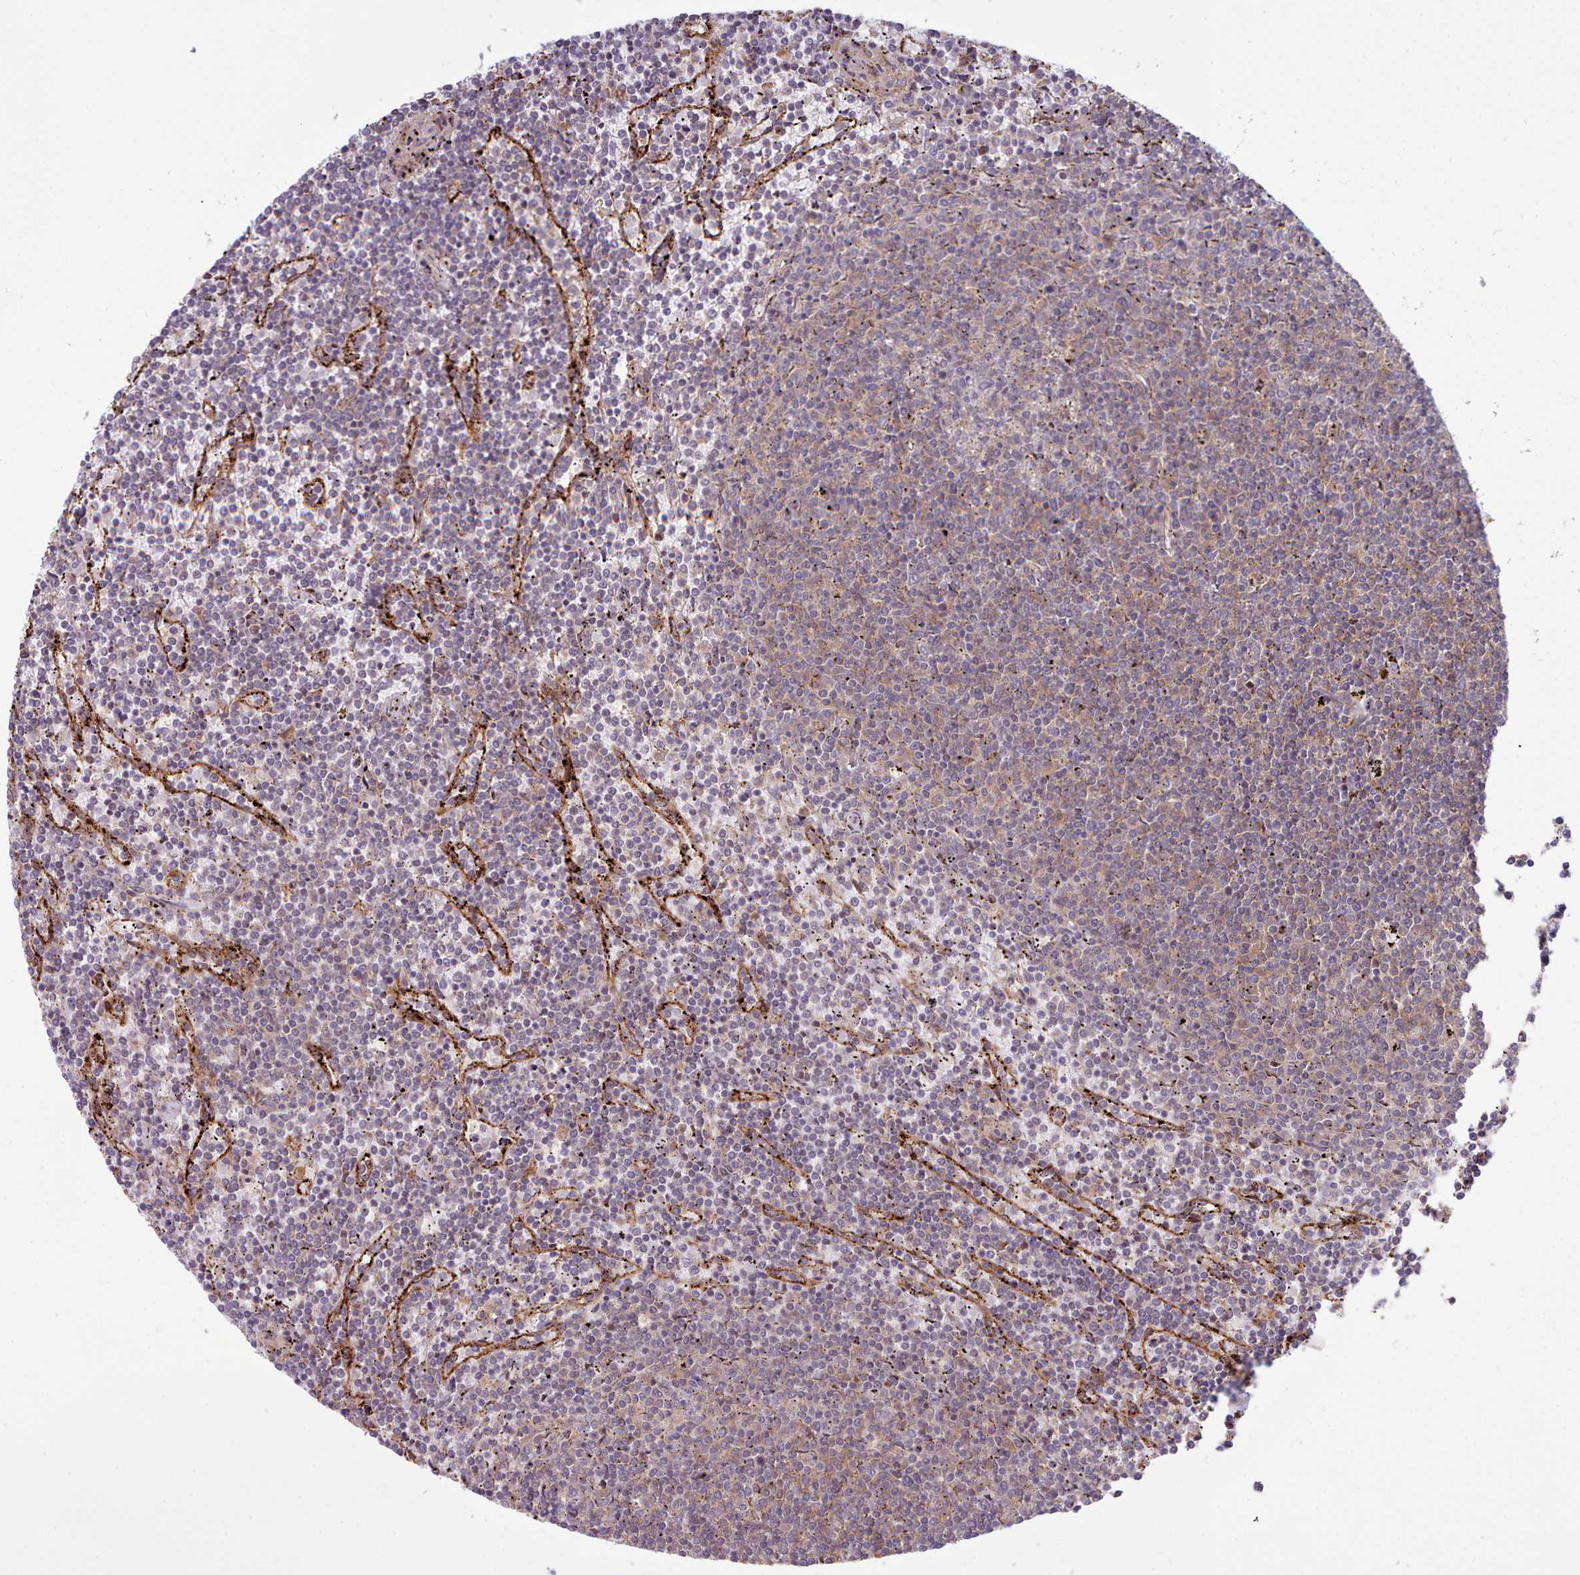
{"staining": {"intensity": "weak", "quantity": "25%-75%", "location": "cytoplasmic/membranous"}, "tissue": "lymphoma", "cell_type": "Tumor cells", "image_type": "cancer", "snomed": [{"axis": "morphology", "description": "Malignant lymphoma, non-Hodgkin's type, Low grade"}, {"axis": "topography", "description": "Spleen"}], "caption": "Protein expression analysis of low-grade malignant lymphoma, non-Hodgkin's type demonstrates weak cytoplasmic/membranous staining in about 25%-75% of tumor cells.", "gene": "TRIM26", "patient": {"sex": "female", "age": 50}}